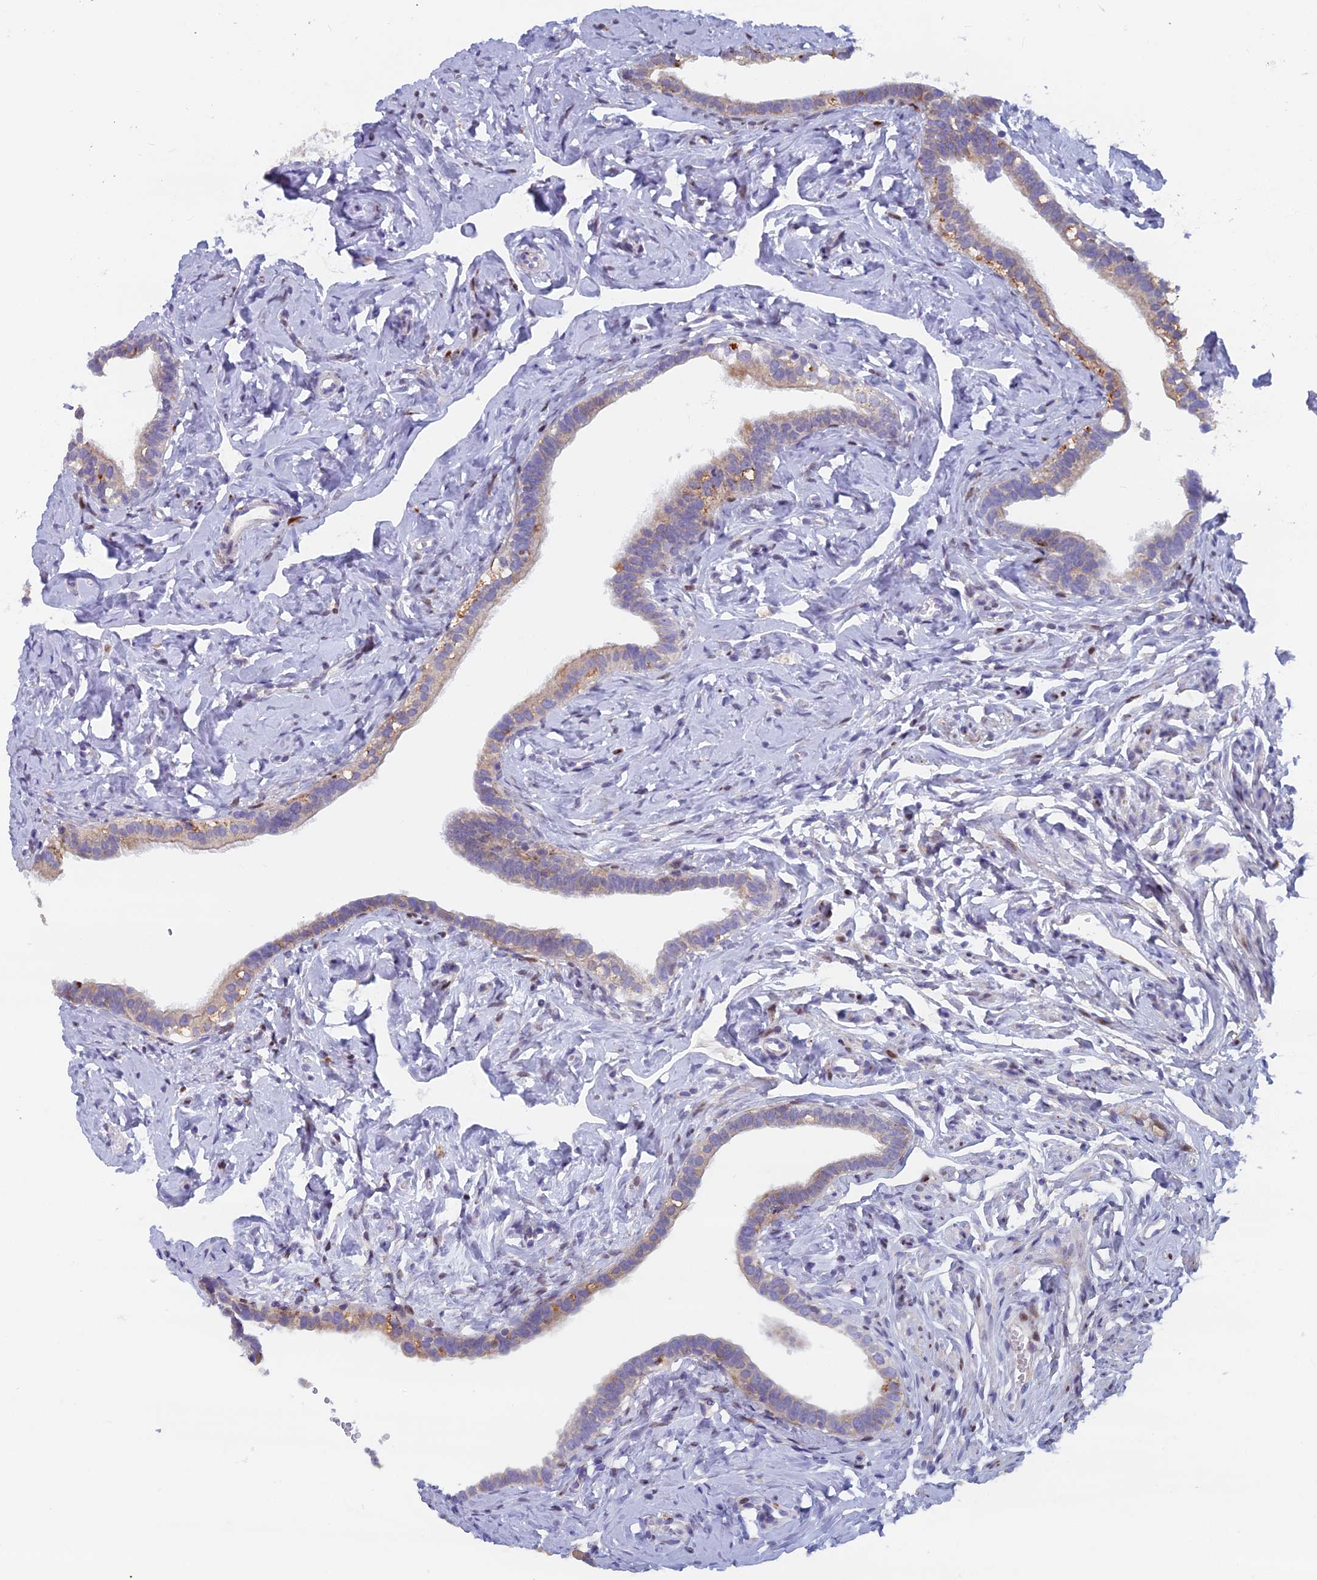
{"staining": {"intensity": "strong", "quantity": "25%-75%", "location": "cytoplasmic/membranous"}, "tissue": "fallopian tube", "cell_type": "Glandular cells", "image_type": "normal", "snomed": [{"axis": "morphology", "description": "Normal tissue, NOS"}, {"axis": "topography", "description": "Fallopian tube"}], "caption": "Fallopian tube stained for a protein exhibits strong cytoplasmic/membranous positivity in glandular cells. The staining is performed using DAB (3,3'-diaminobenzidine) brown chromogen to label protein expression. The nuclei are counter-stained blue using hematoxylin.", "gene": "B9D2", "patient": {"sex": "female", "age": 66}}